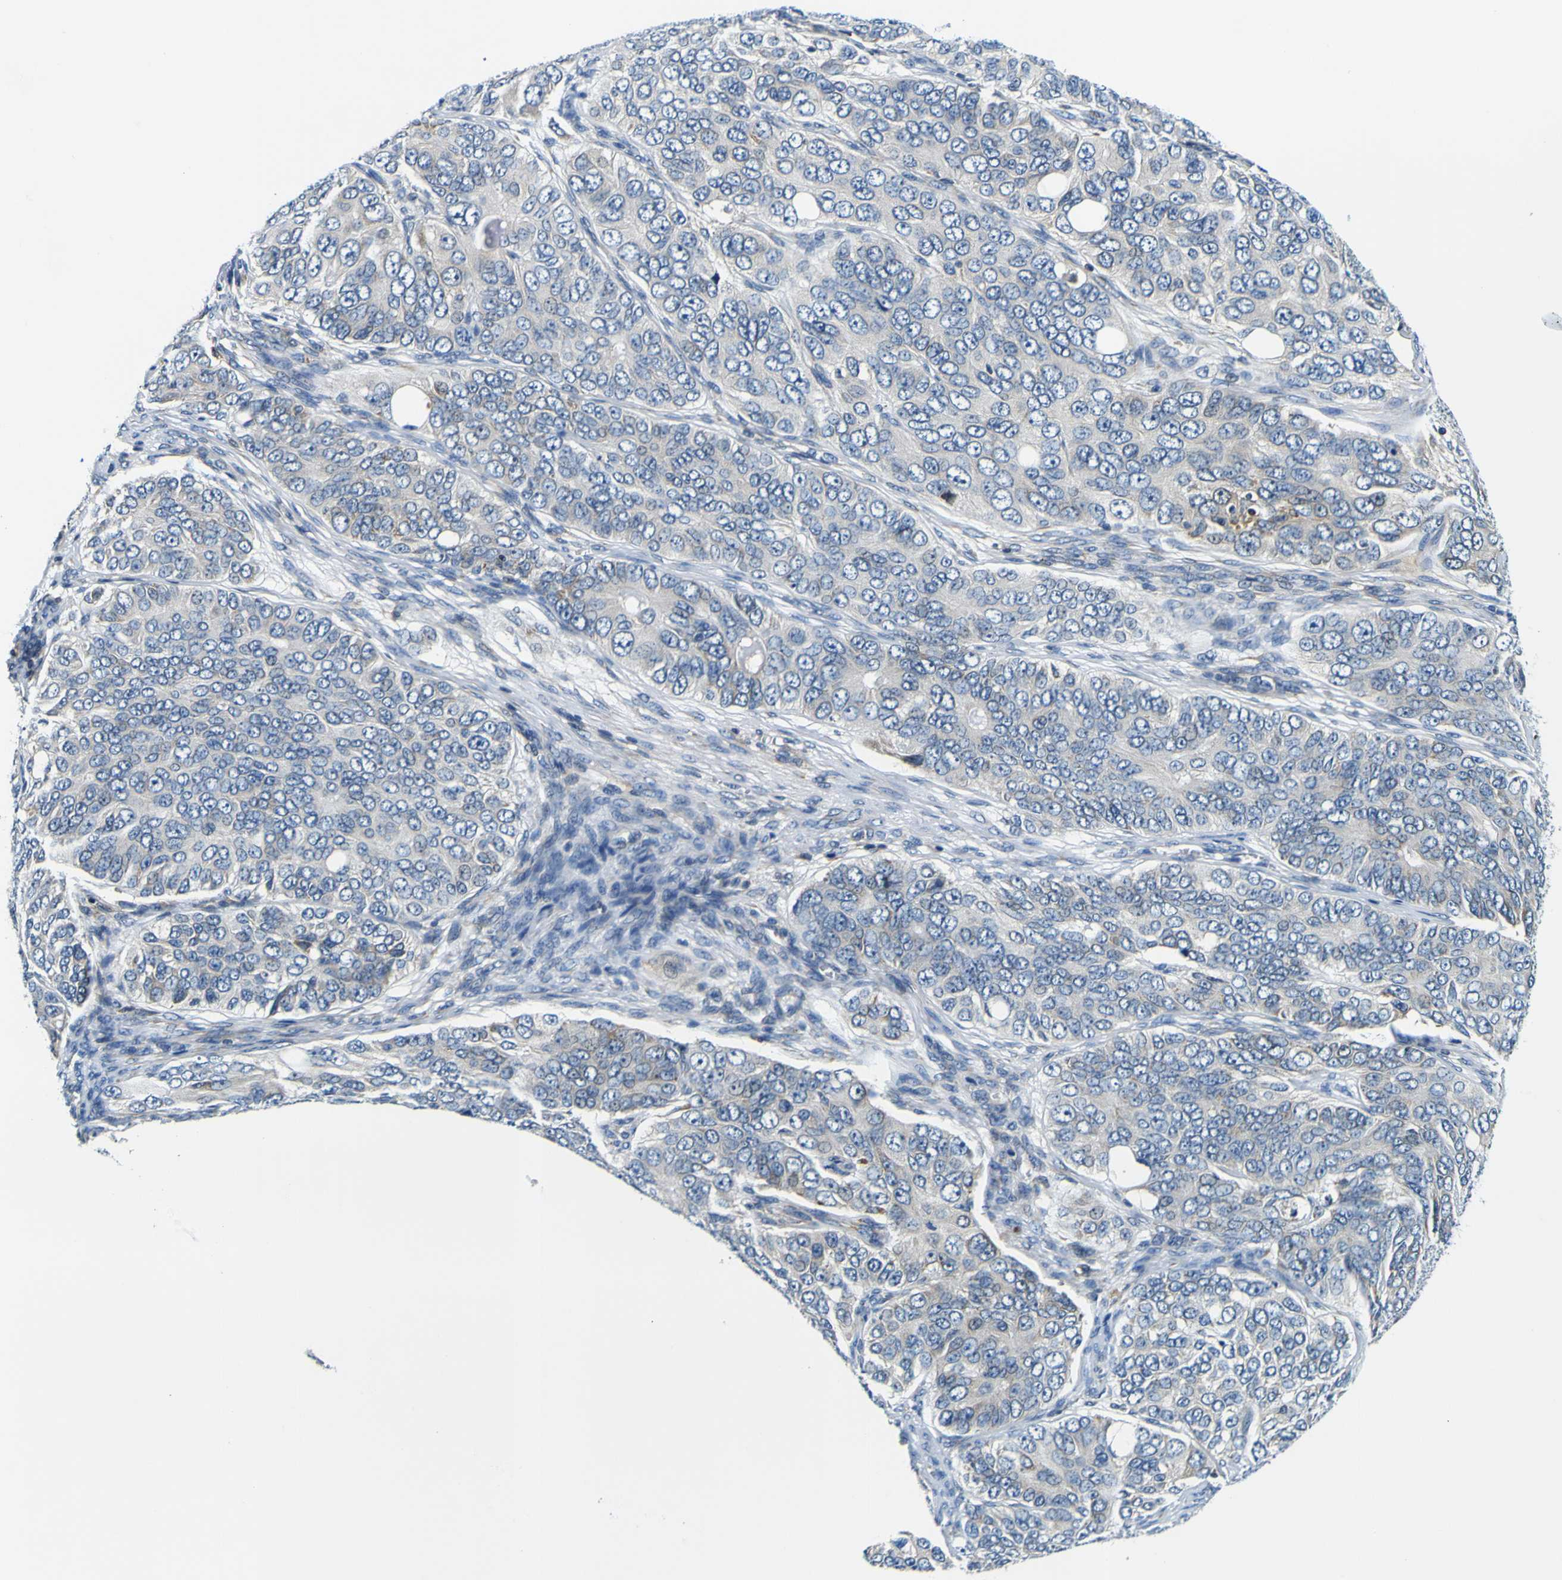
{"staining": {"intensity": "negative", "quantity": "none", "location": "none"}, "tissue": "ovarian cancer", "cell_type": "Tumor cells", "image_type": "cancer", "snomed": [{"axis": "morphology", "description": "Carcinoma, endometroid"}, {"axis": "topography", "description": "Ovary"}], "caption": "An image of ovarian endometroid carcinoma stained for a protein exhibits no brown staining in tumor cells. (Stains: DAB IHC with hematoxylin counter stain, Microscopy: brightfield microscopy at high magnification).", "gene": "NLRP3", "patient": {"sex": "female", "age": 51}}